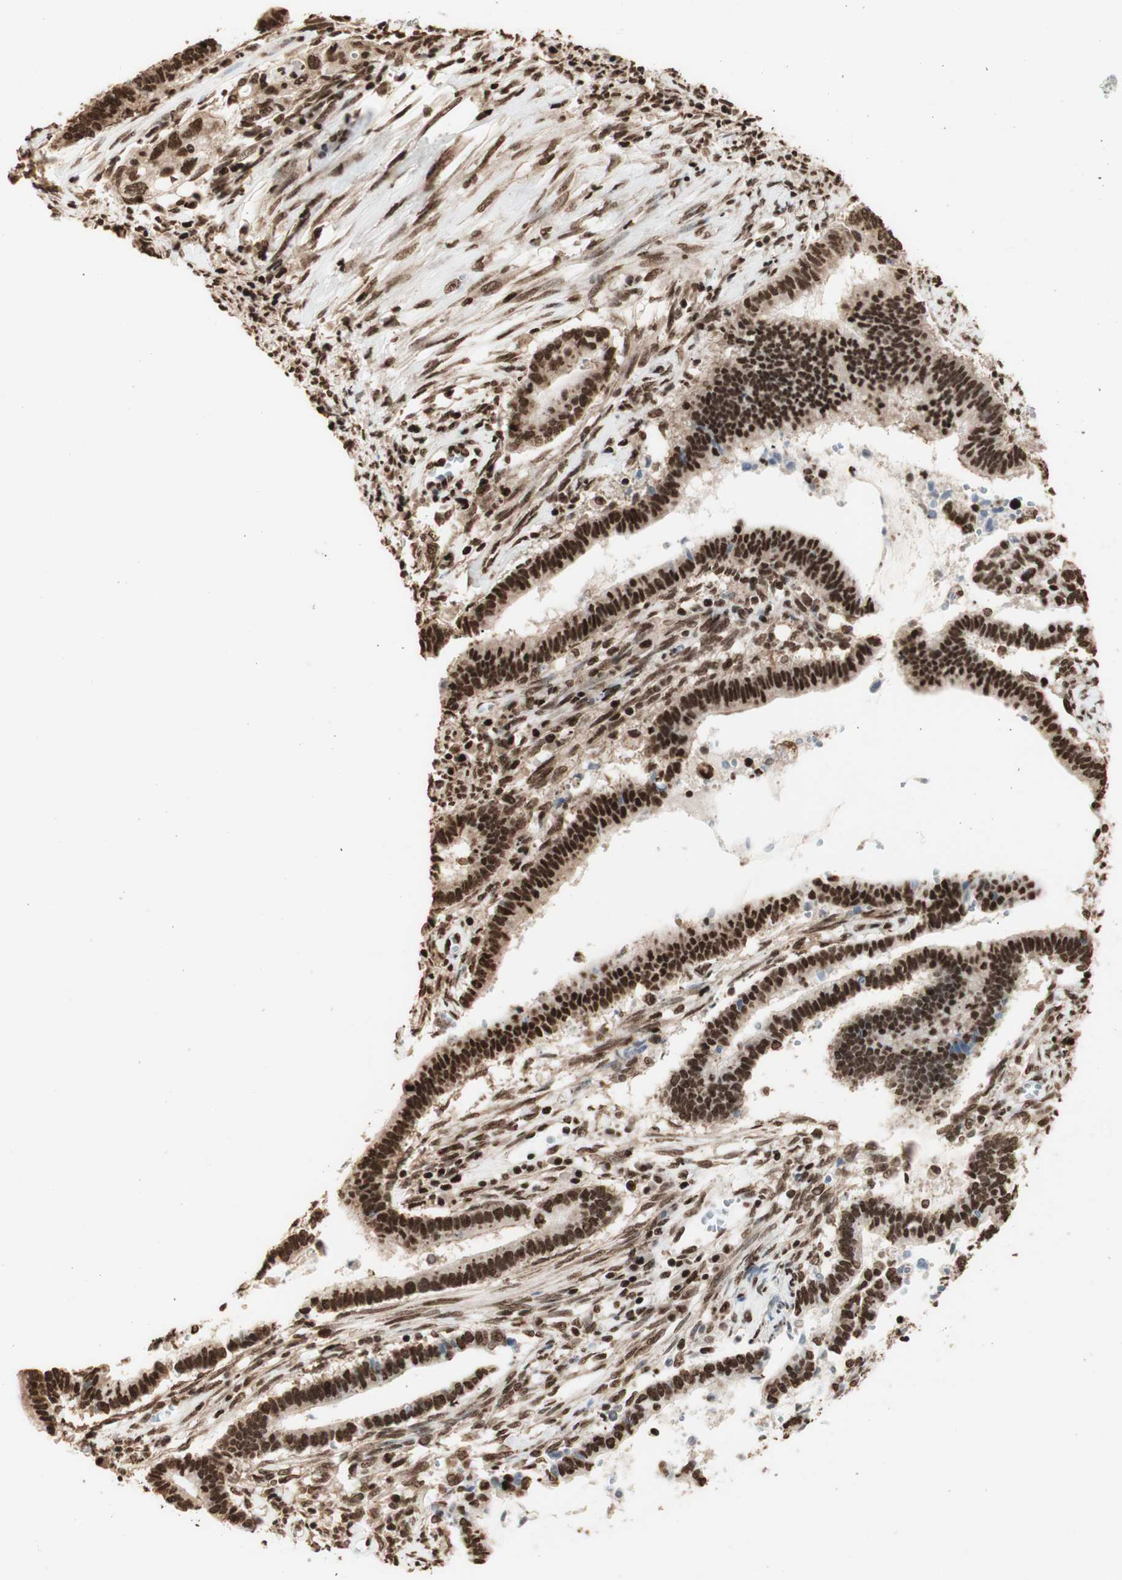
{"staining": {"intensity": "strong", "quantity": ">75%", "location": "nuclear"}, "tissue": "cervical cancer", "cell_type": "Tumor cells", "image_type": "cancer", "snomed": [{"axis": "morphology", "description": "Adenocarcinoma, NOS"}, {"axis": "topography", "description": "Cervix"}], "caption": "Tumor cells show high levels of strong nuclear positivity in about >75% of cells in human adenocarcinoma (cervical).", "gene": "HNRNPA2B1", "patient": {"sex": "female", "age": 44}}